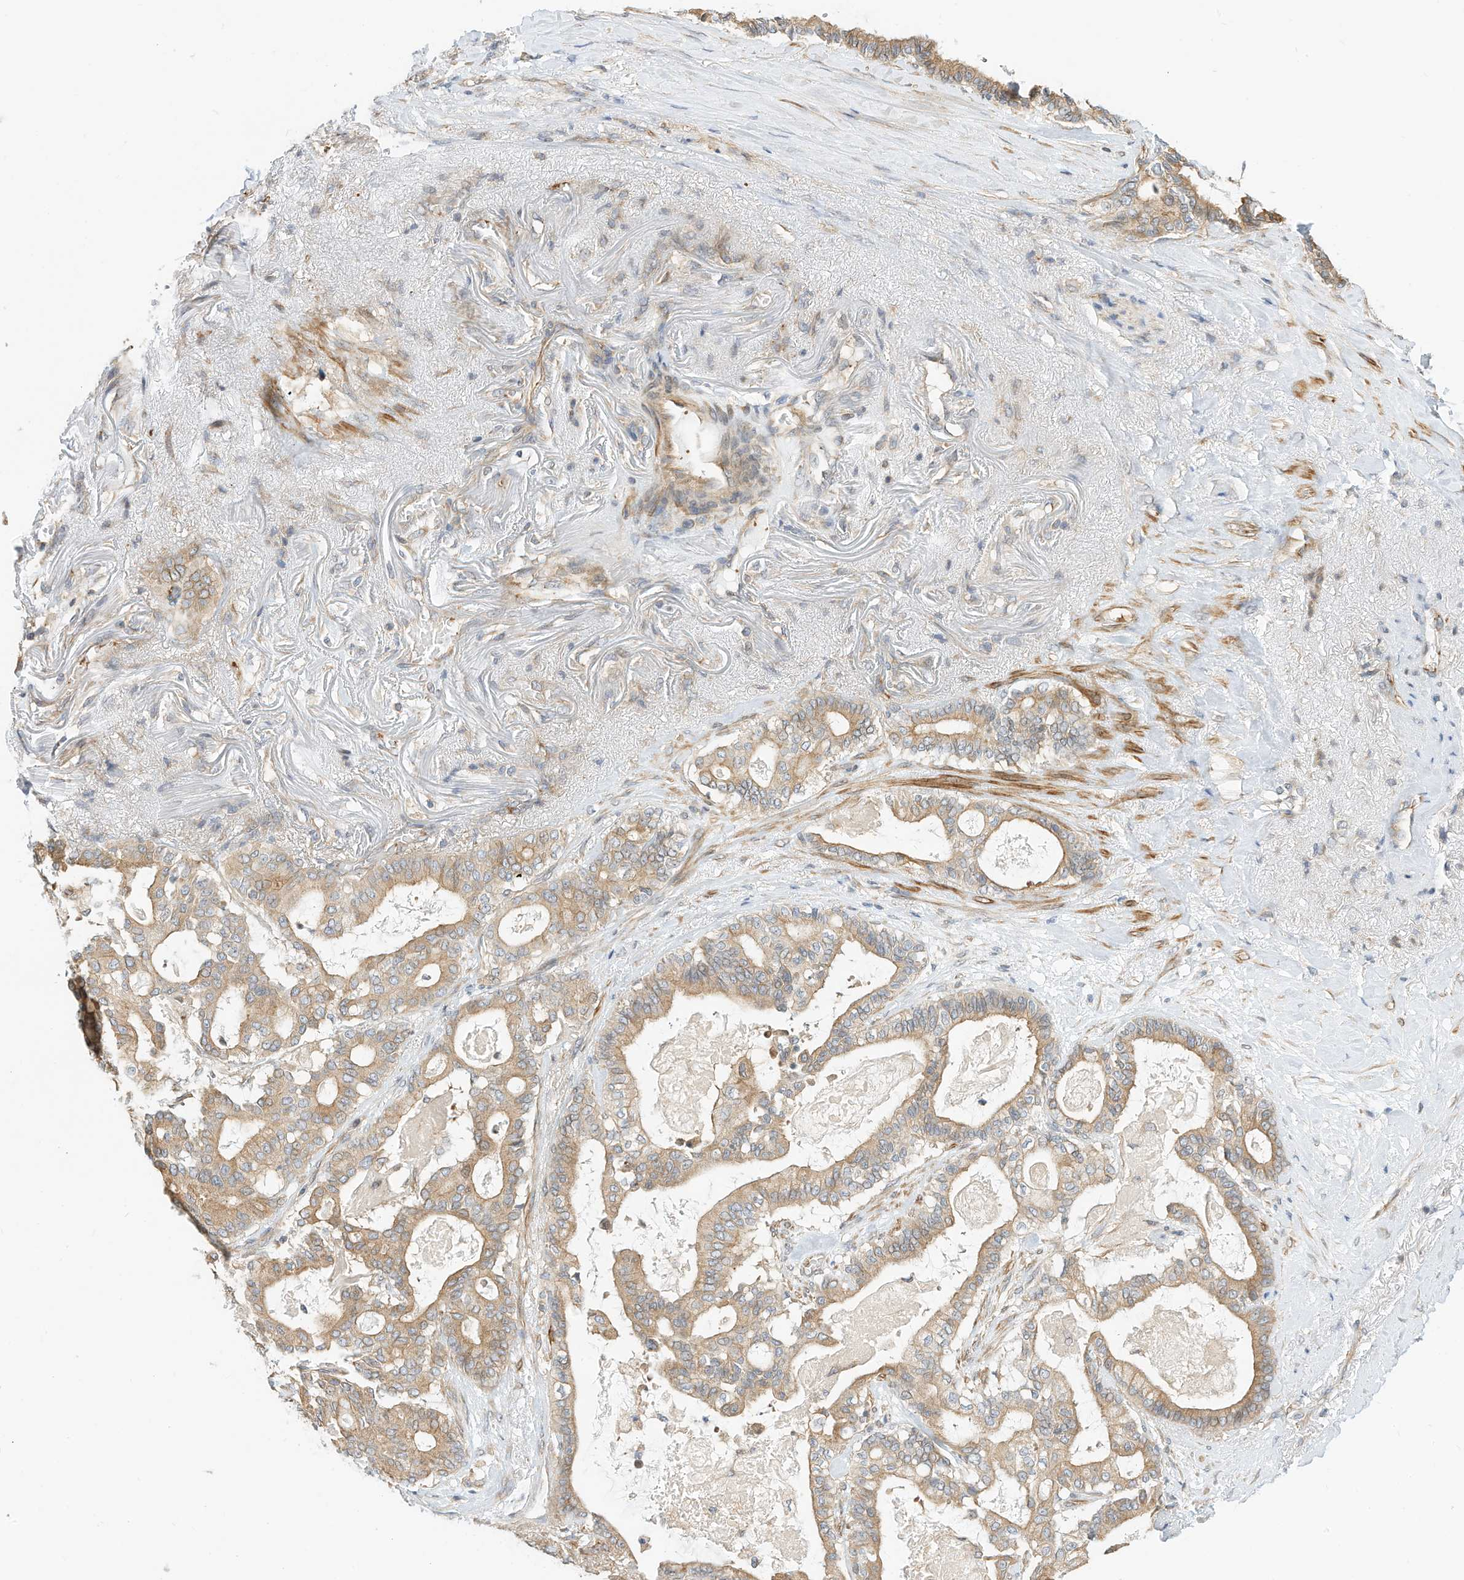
{"staining": {"intensity": "moderate", "quantity": ">75%", "location": "cytoplasmic/membranous"}, "tissue": "pancreatic cancer", "cell_type": "Tumor cells", "image_type": "cancer", "snomed": [{"axis": "morphology", "description": "Adenocarcinoma, NOS"}, {"axis": "topography", "description": "Pancreas"}], "caption": "Protein expression analysis of pancreatic cancer shows moderate cytoplasmic/membranous positivity in about >75% of tumor cells. (DAB = brown stain, brightfield microscopy at high magnification).", "gene": "OFD1", "patient": {"sex": "male", "age": 63}}